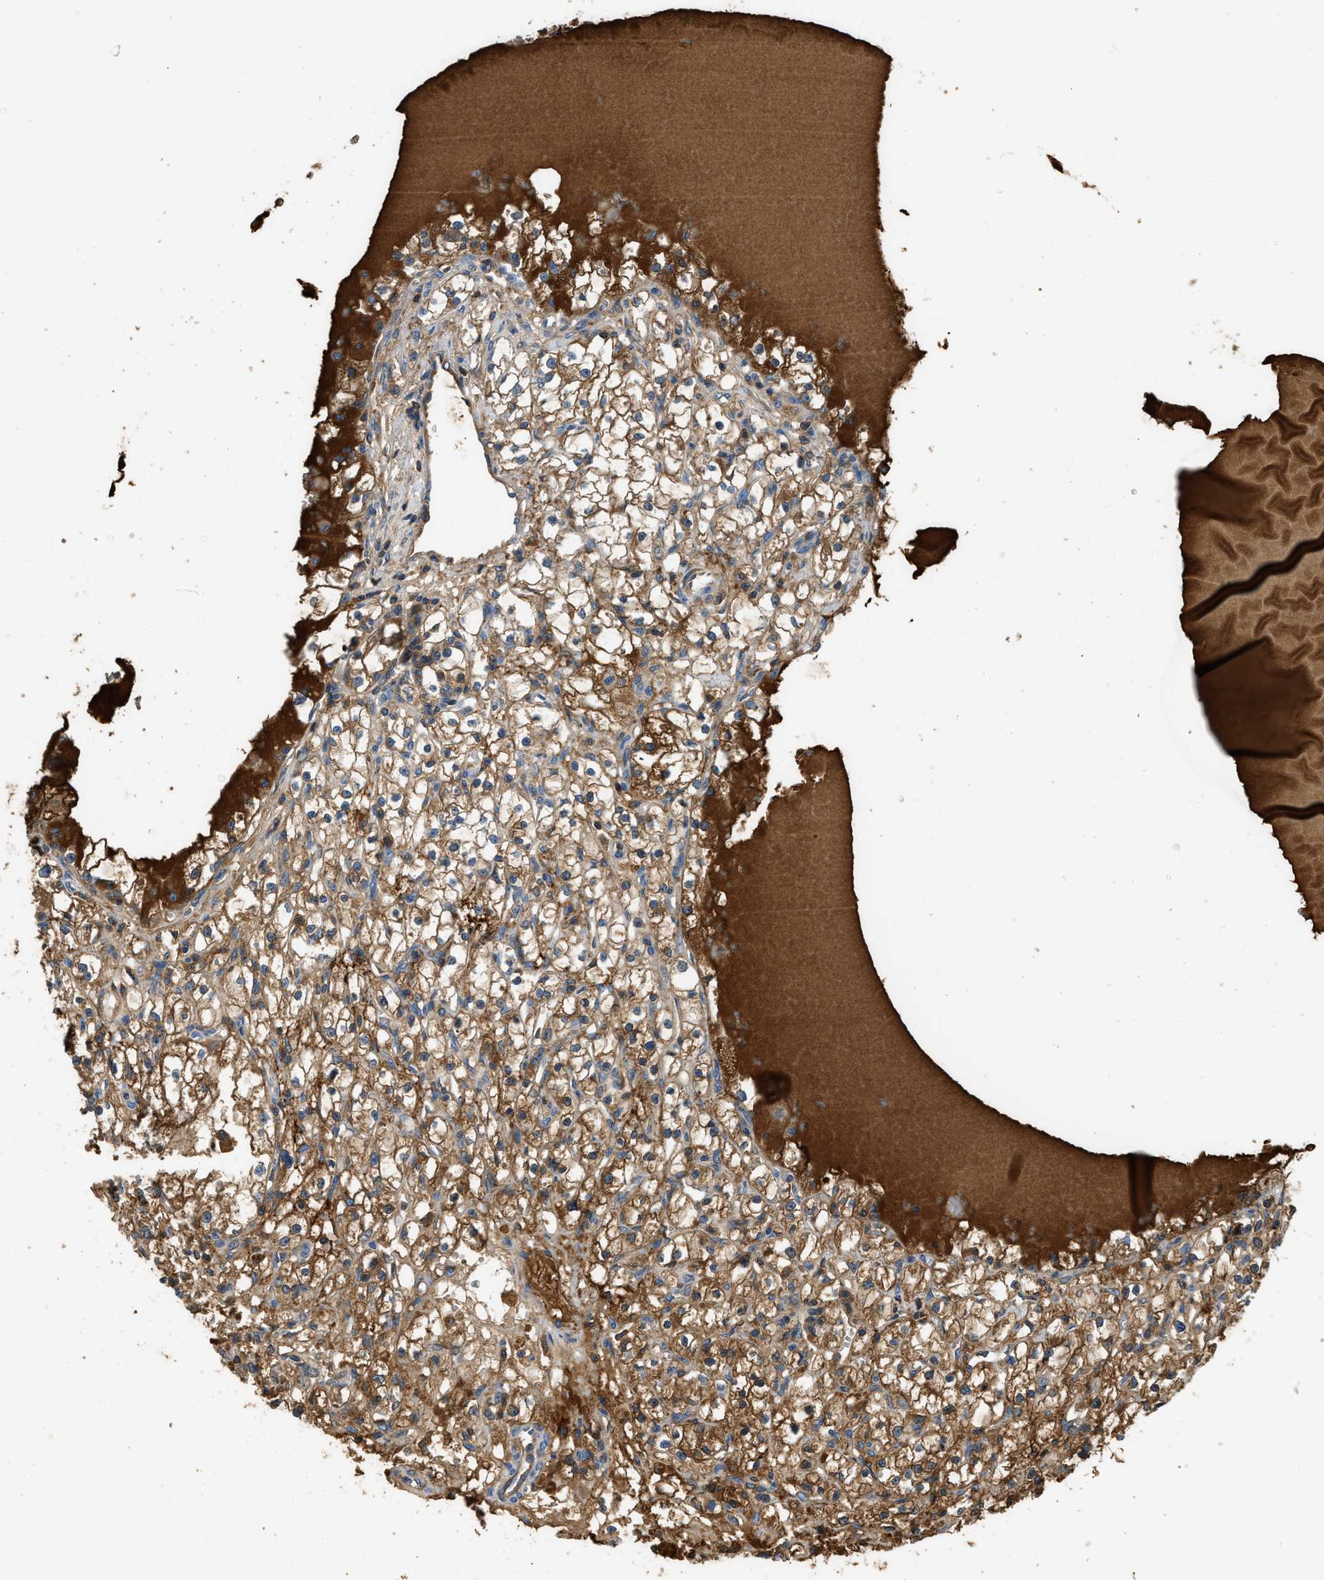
{"staining": {"intensity": "moderate", "quantity": ">75%", "location": "cytoplasmic/membranous"}, "tissue": "renal cancer", "cell_type": "Tumor cells", "image_type": "cancer", "snomed": [{"axis": "morphology", "description": "Adenocarcinoma, NOS"}, {"axis": "topography", "description": "Kidney"}], "caption": "This histopathology image demonstrates immunohistochemistry staining of renal adenocarcinoma, with medium moderate cytoplasmic/membranous expression in about >75% of tumor cells.", "gene": "STC1", "patient": {"sex": "male", "age": 56}}